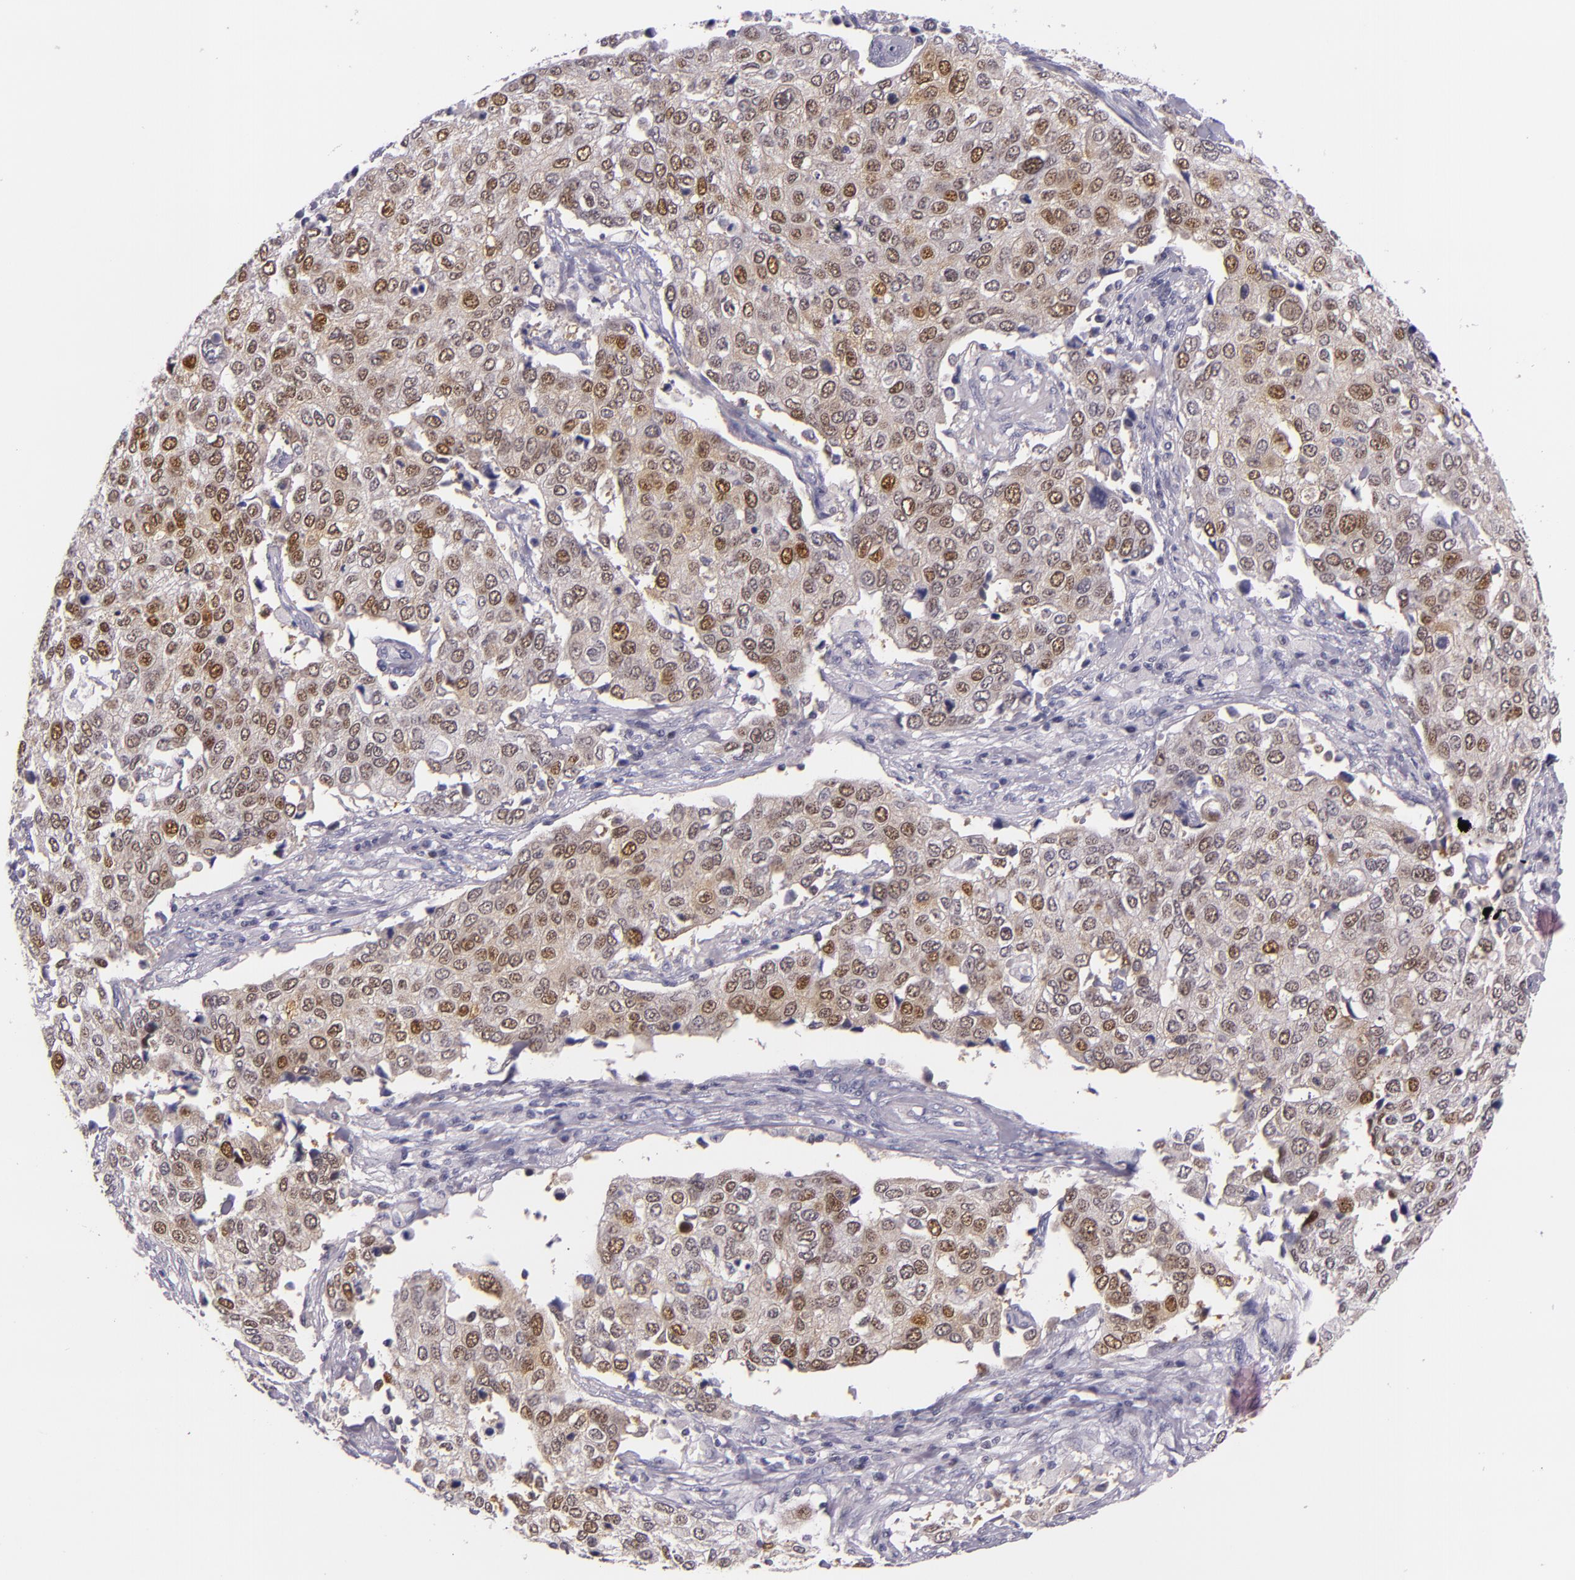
{"staining": {"intensity": "moderate", "quantity": "25%-75%", "location": "cytoplasmic/membranous"}, "tissue": "cervical cancer", "cell_type": "Tumor cells", "image_type": "cancer", "snomed": [{"axis": "morphology", "description": "Squamous cell carcinoma, NOS"}, {"axis": "topography", "description": "Cervix"}], "caption": "Tumor cells demonstrate moderate cytoplasmic/membranous positivity in approximately 25%-75% of cells in cervical cancer.", "gene": "HSP90AA1", "patient": {"sex": "female", "age": 54}}